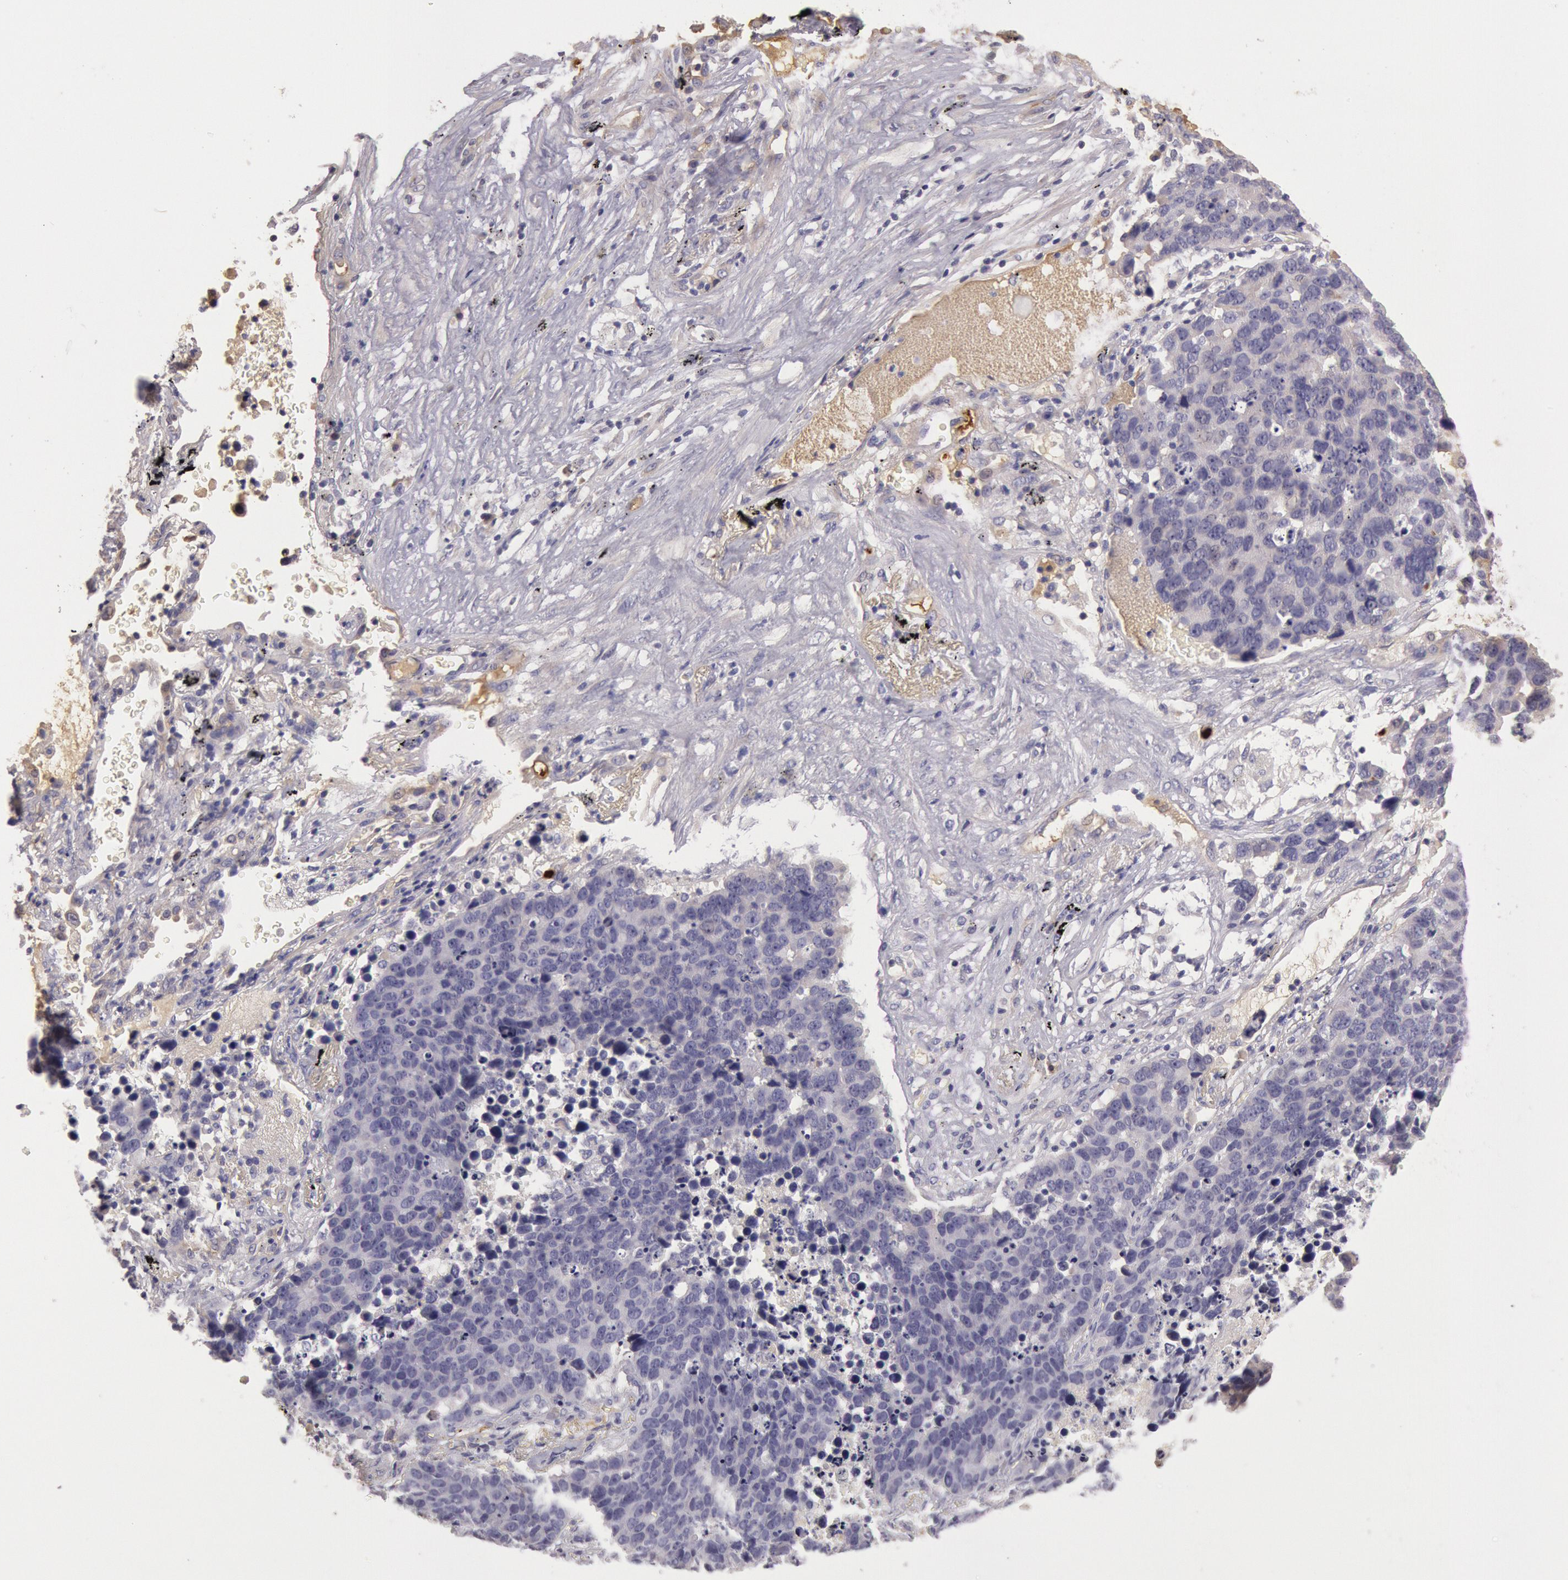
{"staining": {"intensity": "negative", "quantity": "none", "location": "none"}, "tissue": "lung cancer", "cell_type": "Tumor cells", "image_type": "cancer", "snomed": [{"axis": "morphology", "description": "Carcinoid, malignant, NOS"}, {"axis": "topography", "description": "Lung"}], "caption": "High power microscopy micrograph of an immunohistochemistry image of lung malignant carcinoid, revealing no significant positivity in tumor cells.", "gene": "C1R", "patient": {"sex": "male", "age": 60}}